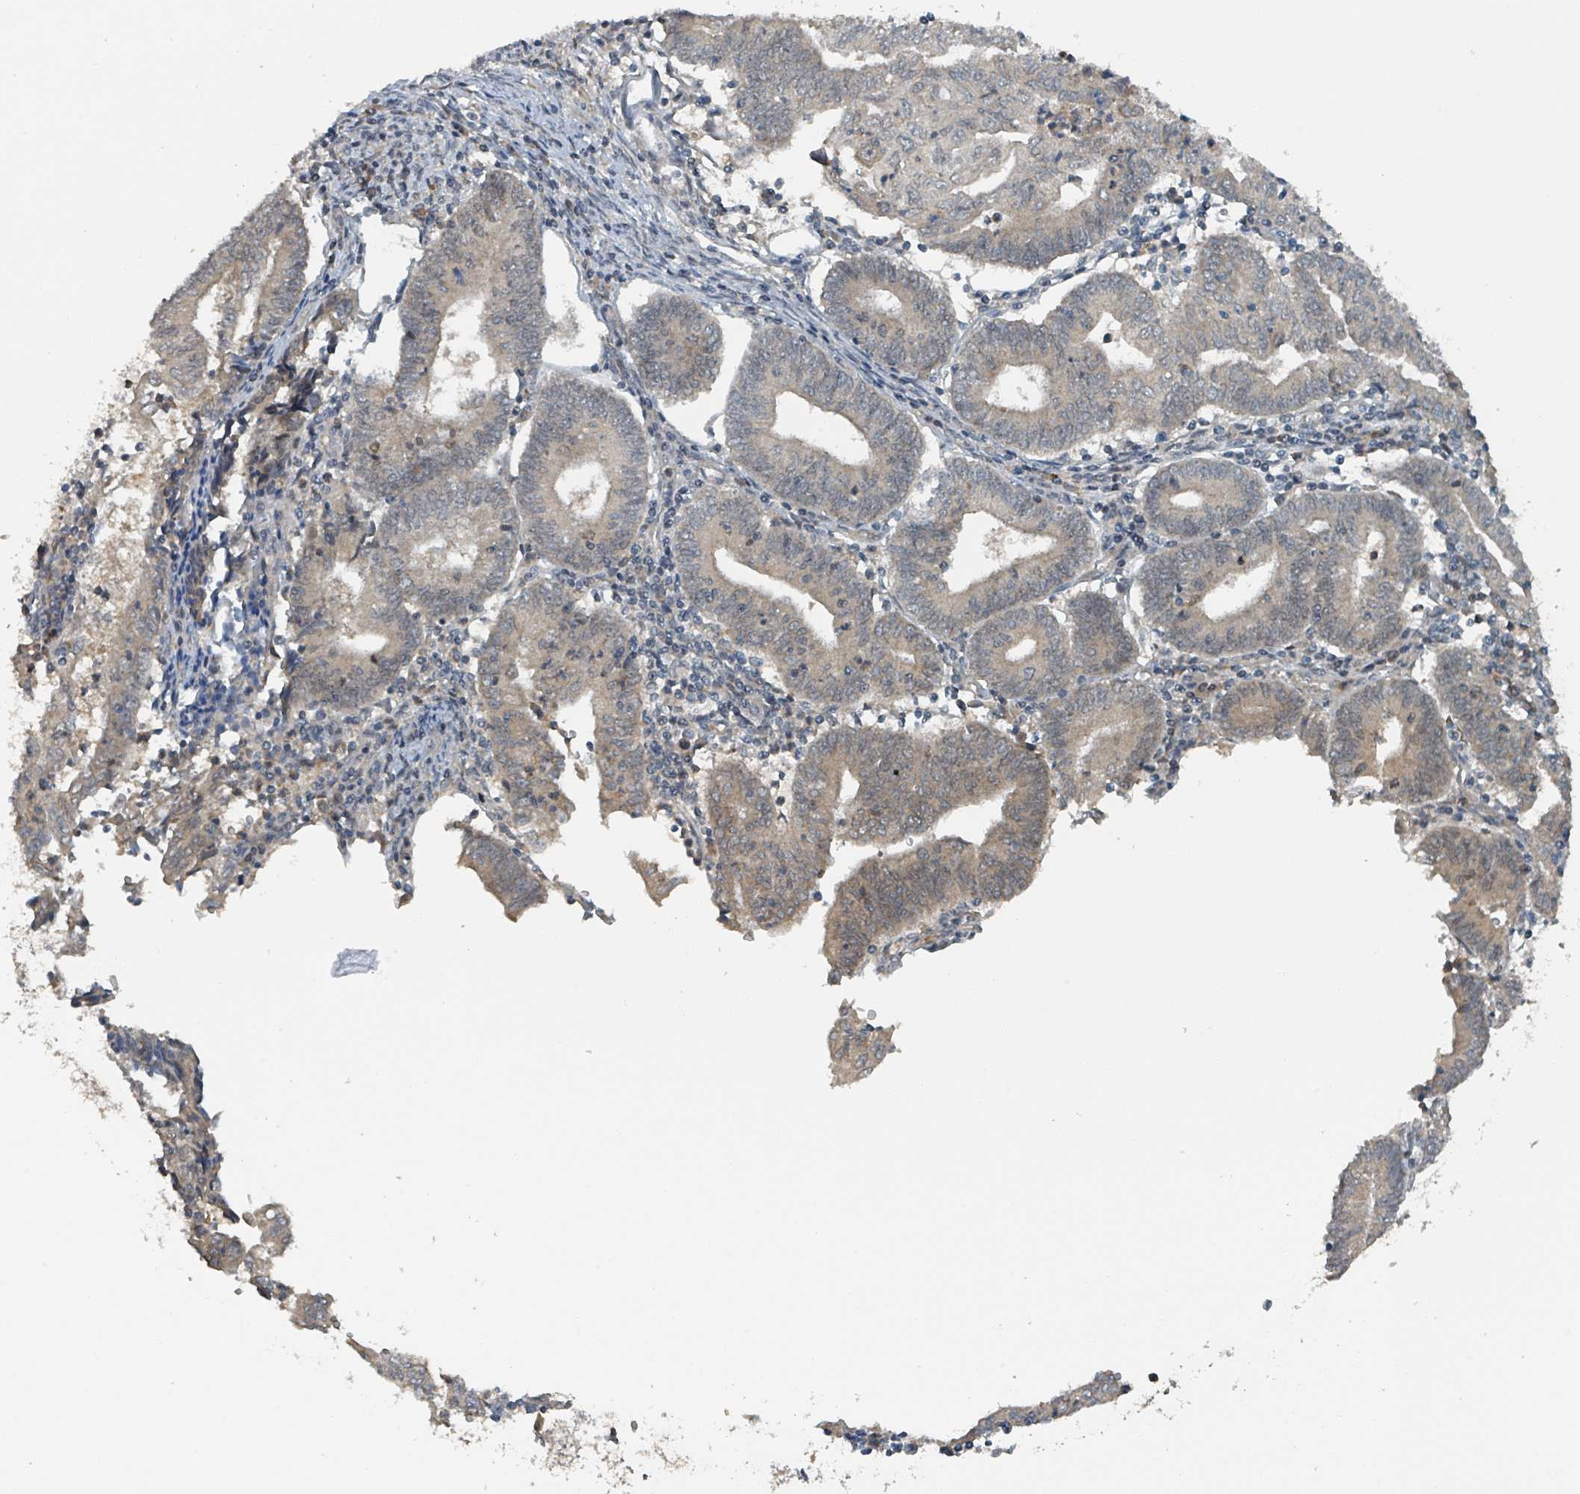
{"staining": {"intensity": "weak", "quantity": "<25%", "location": "cytoplasmic/membranous"}, "tissue": "endometrial cancer", "cell_type": "Tumor cells", "image_type": "cancer", "snomed": [{"axis": "morphology", "description": "Adenocarcinoma, NOS"}, {"axis": "topography", "description": "Endometrium"}], "caption": "High magnification brightfield microscopy of endometrial adenocarcinoma stained with DAB (brown) and counterstained with hematoxylin (blue): tumor cells show no significant expression.", "gene": "PHIP", "patient": {"sex": "female", "age": 60}}